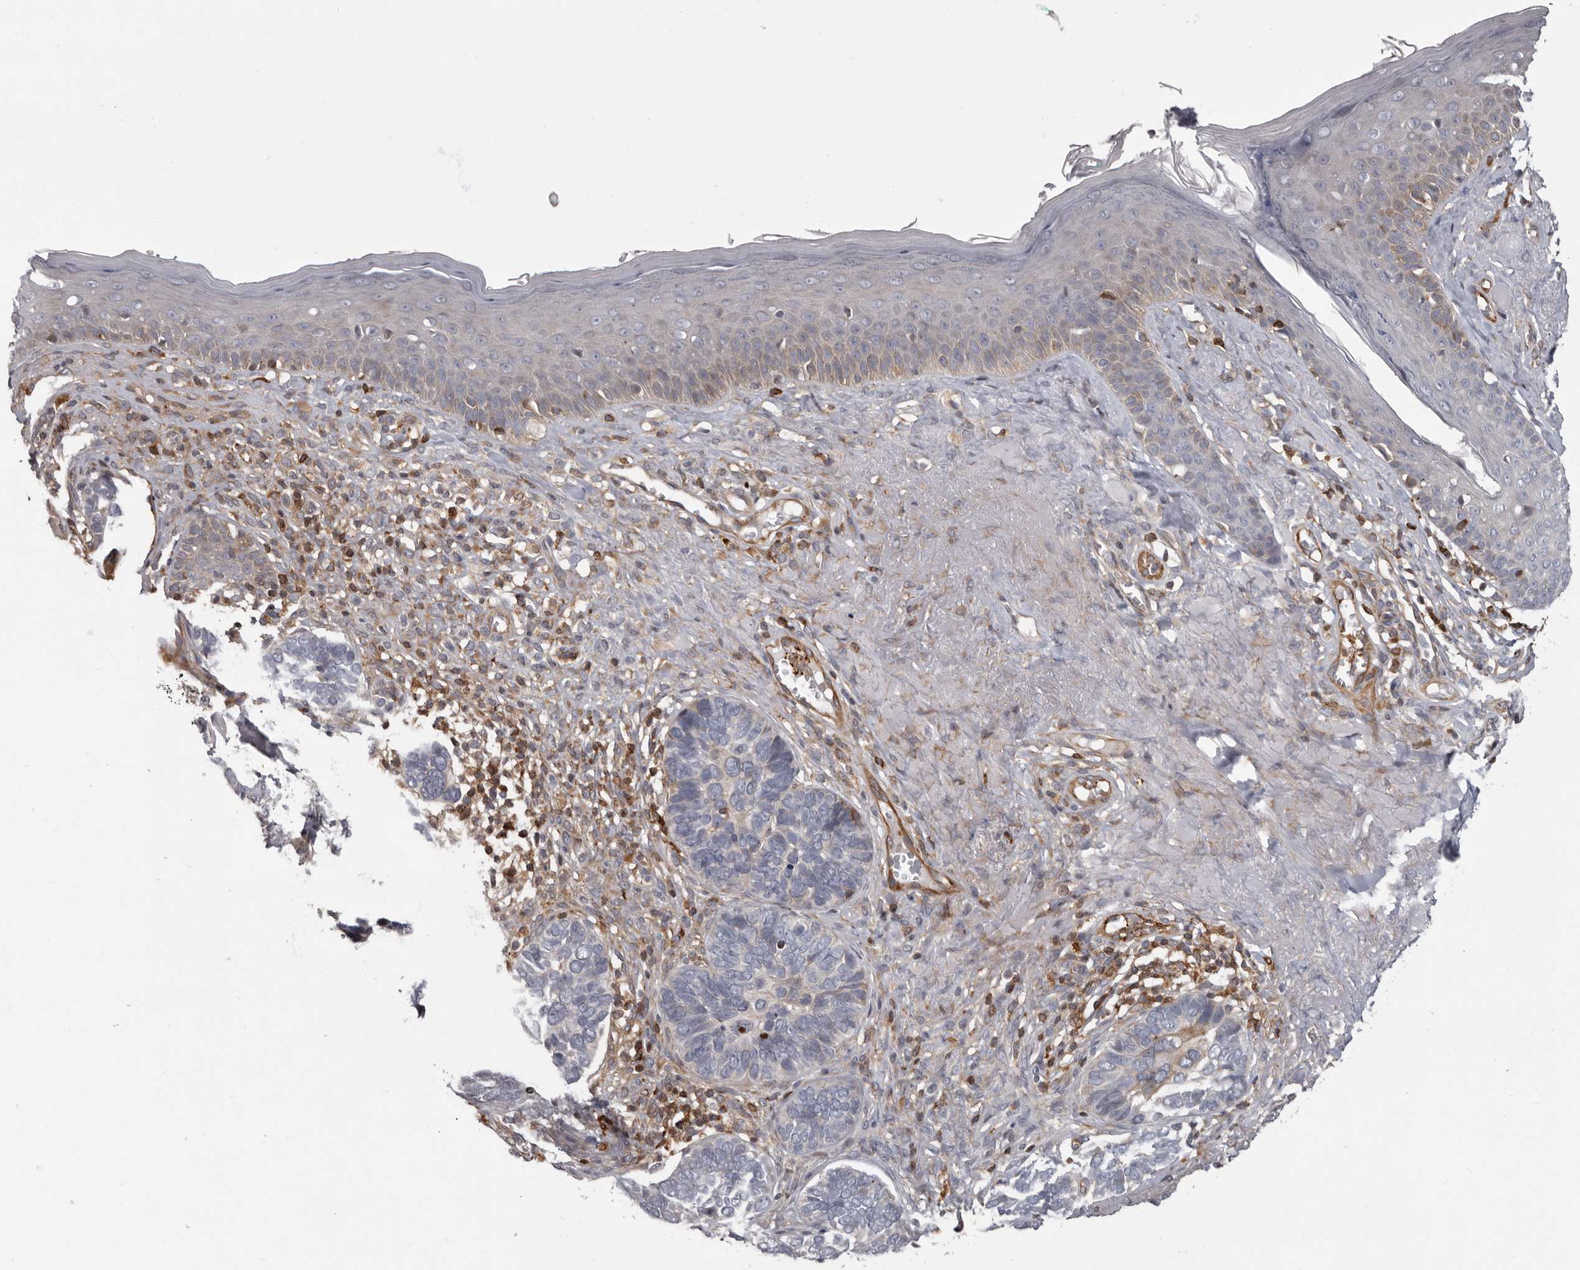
{"staining": {"intensity": "negative", "quantity": "none", "location": "none"}, "tissue": "skin cancer", "cell_type": "Tumor cells", "image_type": "cancer", "snomed": [{"axis": "morphology", "description": "Basal cell carcinoma"}, {"axis": "topography", "description": "Skin"}], "caption": "High magnification brightfield microscopy of skin basal cell carcinoma stained with DAB (brown) and counterstained with hematoxylin (blue): tumor cells show no significant expression.", "gene": "FGFR4", "patient": {"sex": "male", "age": 62}}